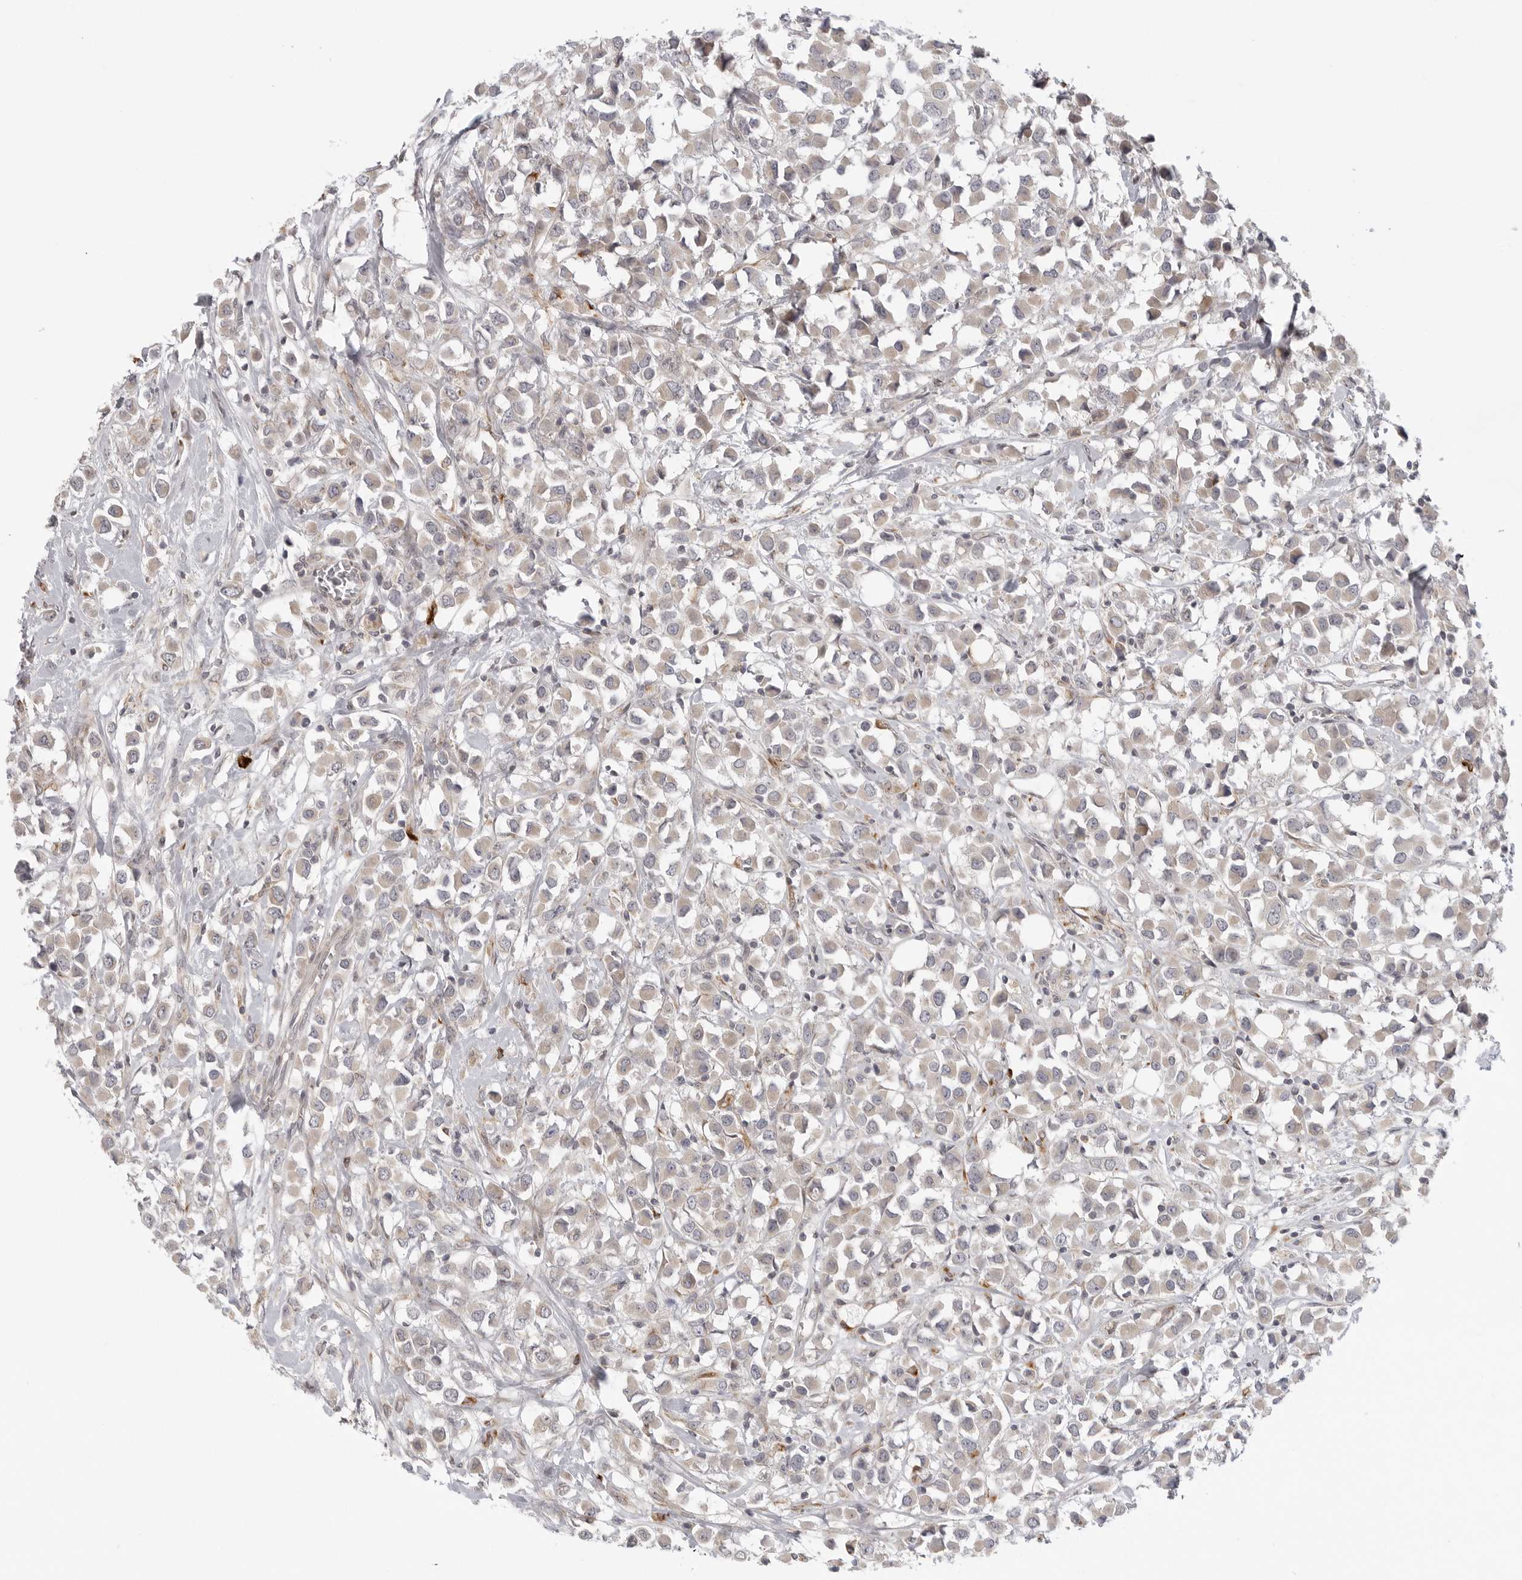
{"staining": {"intensity": "negative", "quantity": "none", "location": "none"}, "tissue": "breast cancer", "cell_type": "Tumor cells", "image_type": "cancer", "snomed": [{"axis": "morphology", "description": "Duct carcinoma"}, {"axis": "topography", "description": "Breast"}], "caption": "The histopathology image displays no staining of tumor cells in breast cancer (infiltrating ductal carcinoma).", "gene": "CCPG1", "patient": {"sex": "female", "age": 61}}